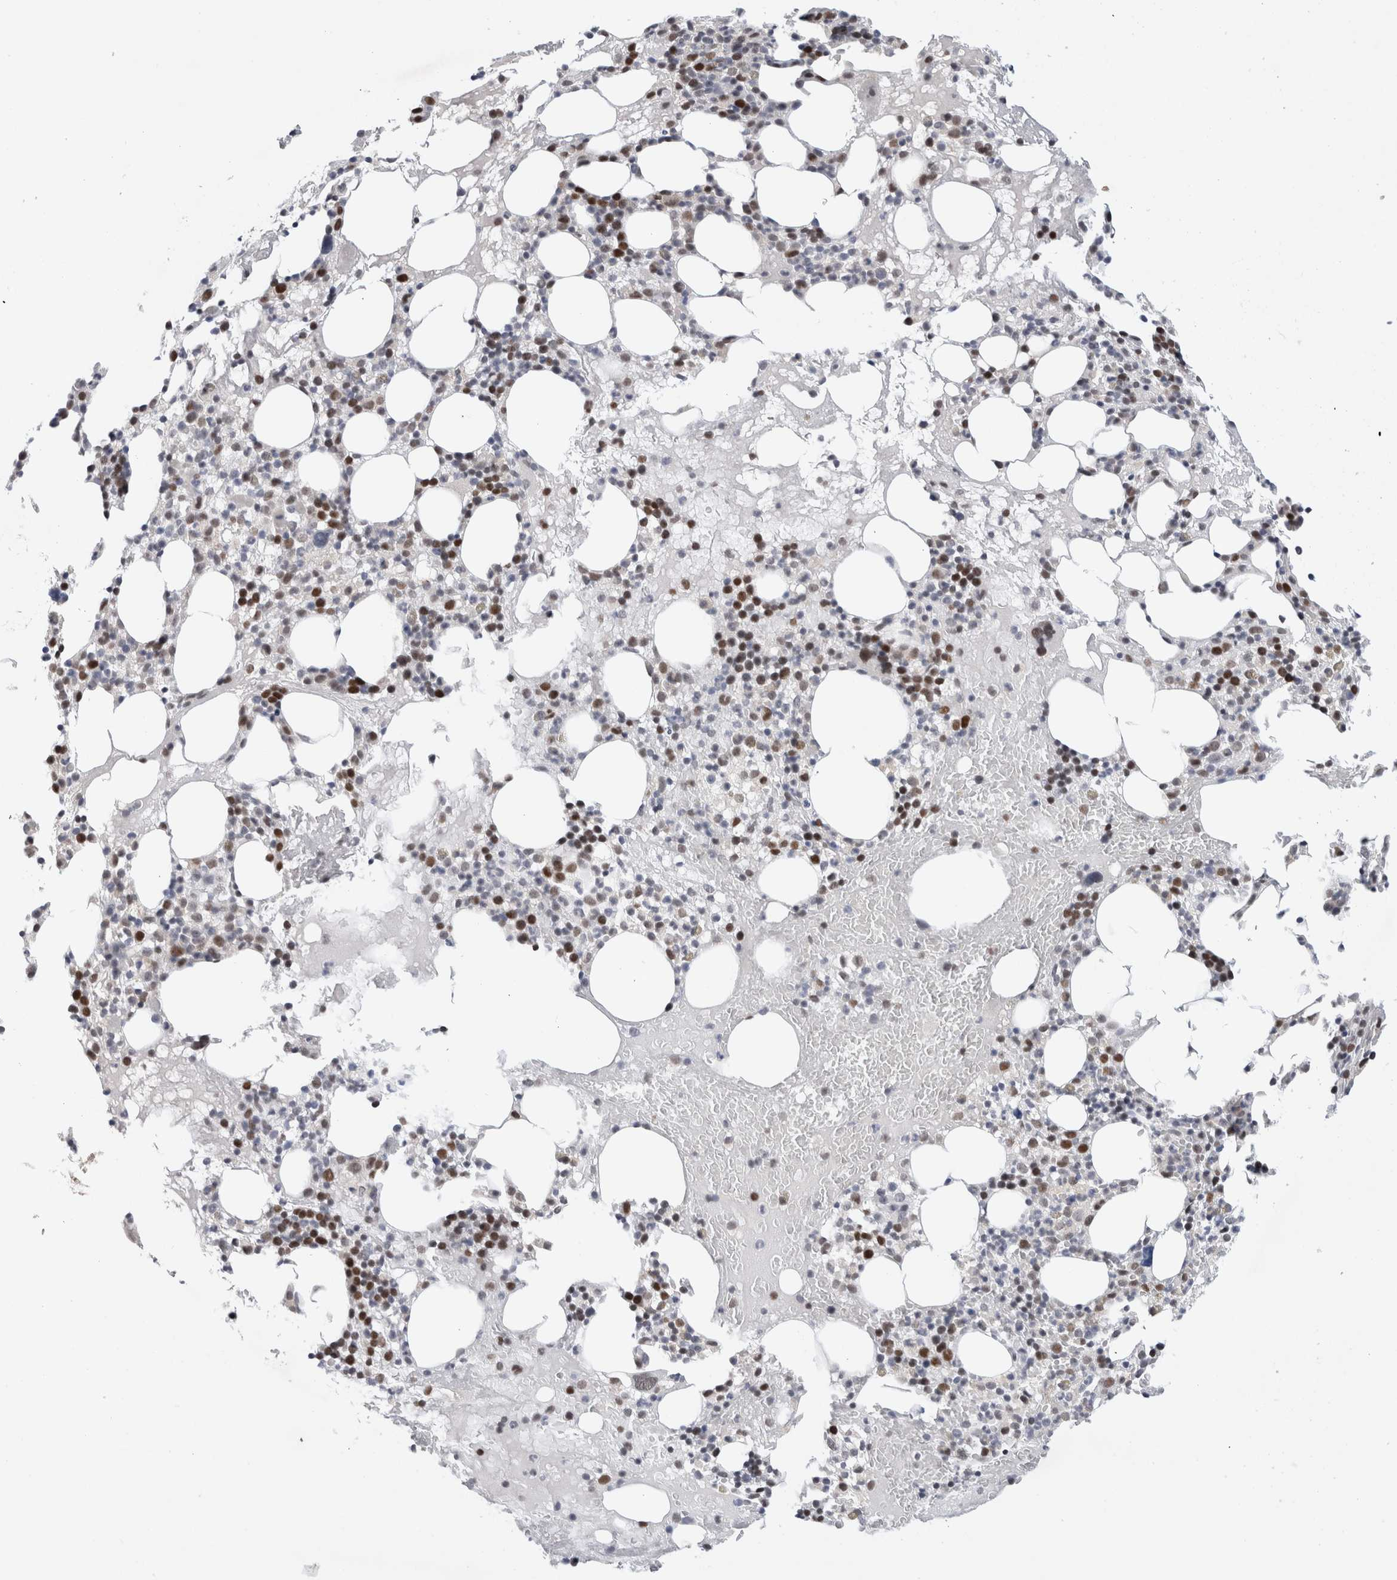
{"staining": {"intensity": "strong", "quantity": "25%-75%", "location": "nuclear"}, "tissue": "bone marrow", "cell_type": "Hematopoietic cells", "image_type": "normal", "snomed": [{"axis": "morphology", "description": "Normal tissue, NOS"}, {"axis": "morphology", "description": "Inflammation, NOS"}, {"axis": "topography", "description": "Bone marrow"}], "caption": "High-magnification brightfield microscopy of unremarkable bone marrow stained with DAB (brown) and counterstained with hematoxylin (blue). hematopoietic cells exhibit strong nuclear expression is present in approximately25%-75% of cells.", "gene": "KNL1", "patient": {"sex": "female", "age": 77}}